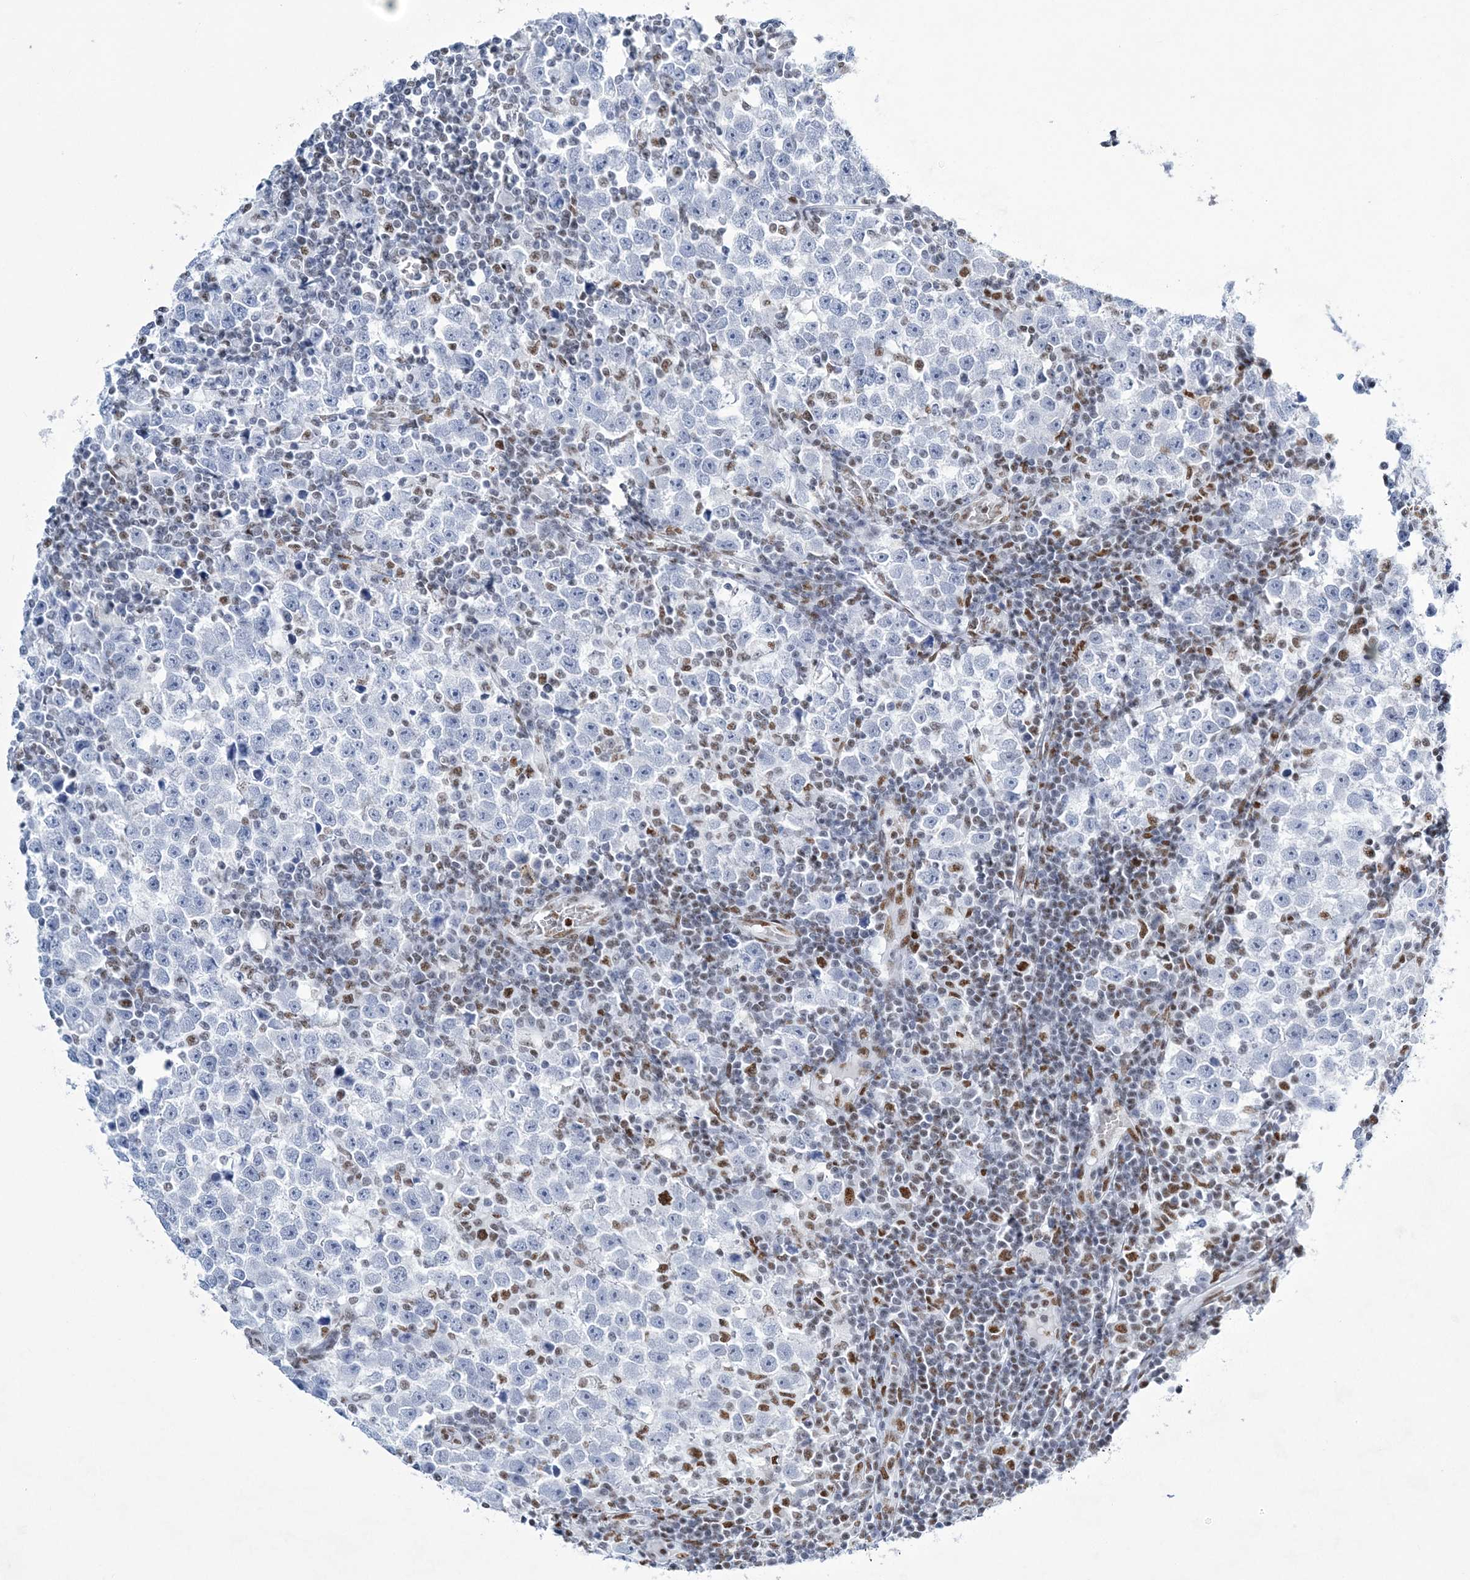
{"staining": {"intensity": "negative", "quantity": "none", "location": "none"}, "tissue": "testis cancer", "cell_type": "Tumor cells", "image_type": "cancer", "snomed": [{"axis": "morphology", "description": "Normal tissue, NOS"}, {"axis": "morphology", "description": "Seminoma, NOS"}, {"axis": "topography", "description": "Testis"}], "caption": "The IHC micrograph has no significant expression in tumor cells of testis cancer tissue. Nuclei are stained in blue.", "gene": "ZBTB7A", "patient": {"sex": "male", "age": 43}}